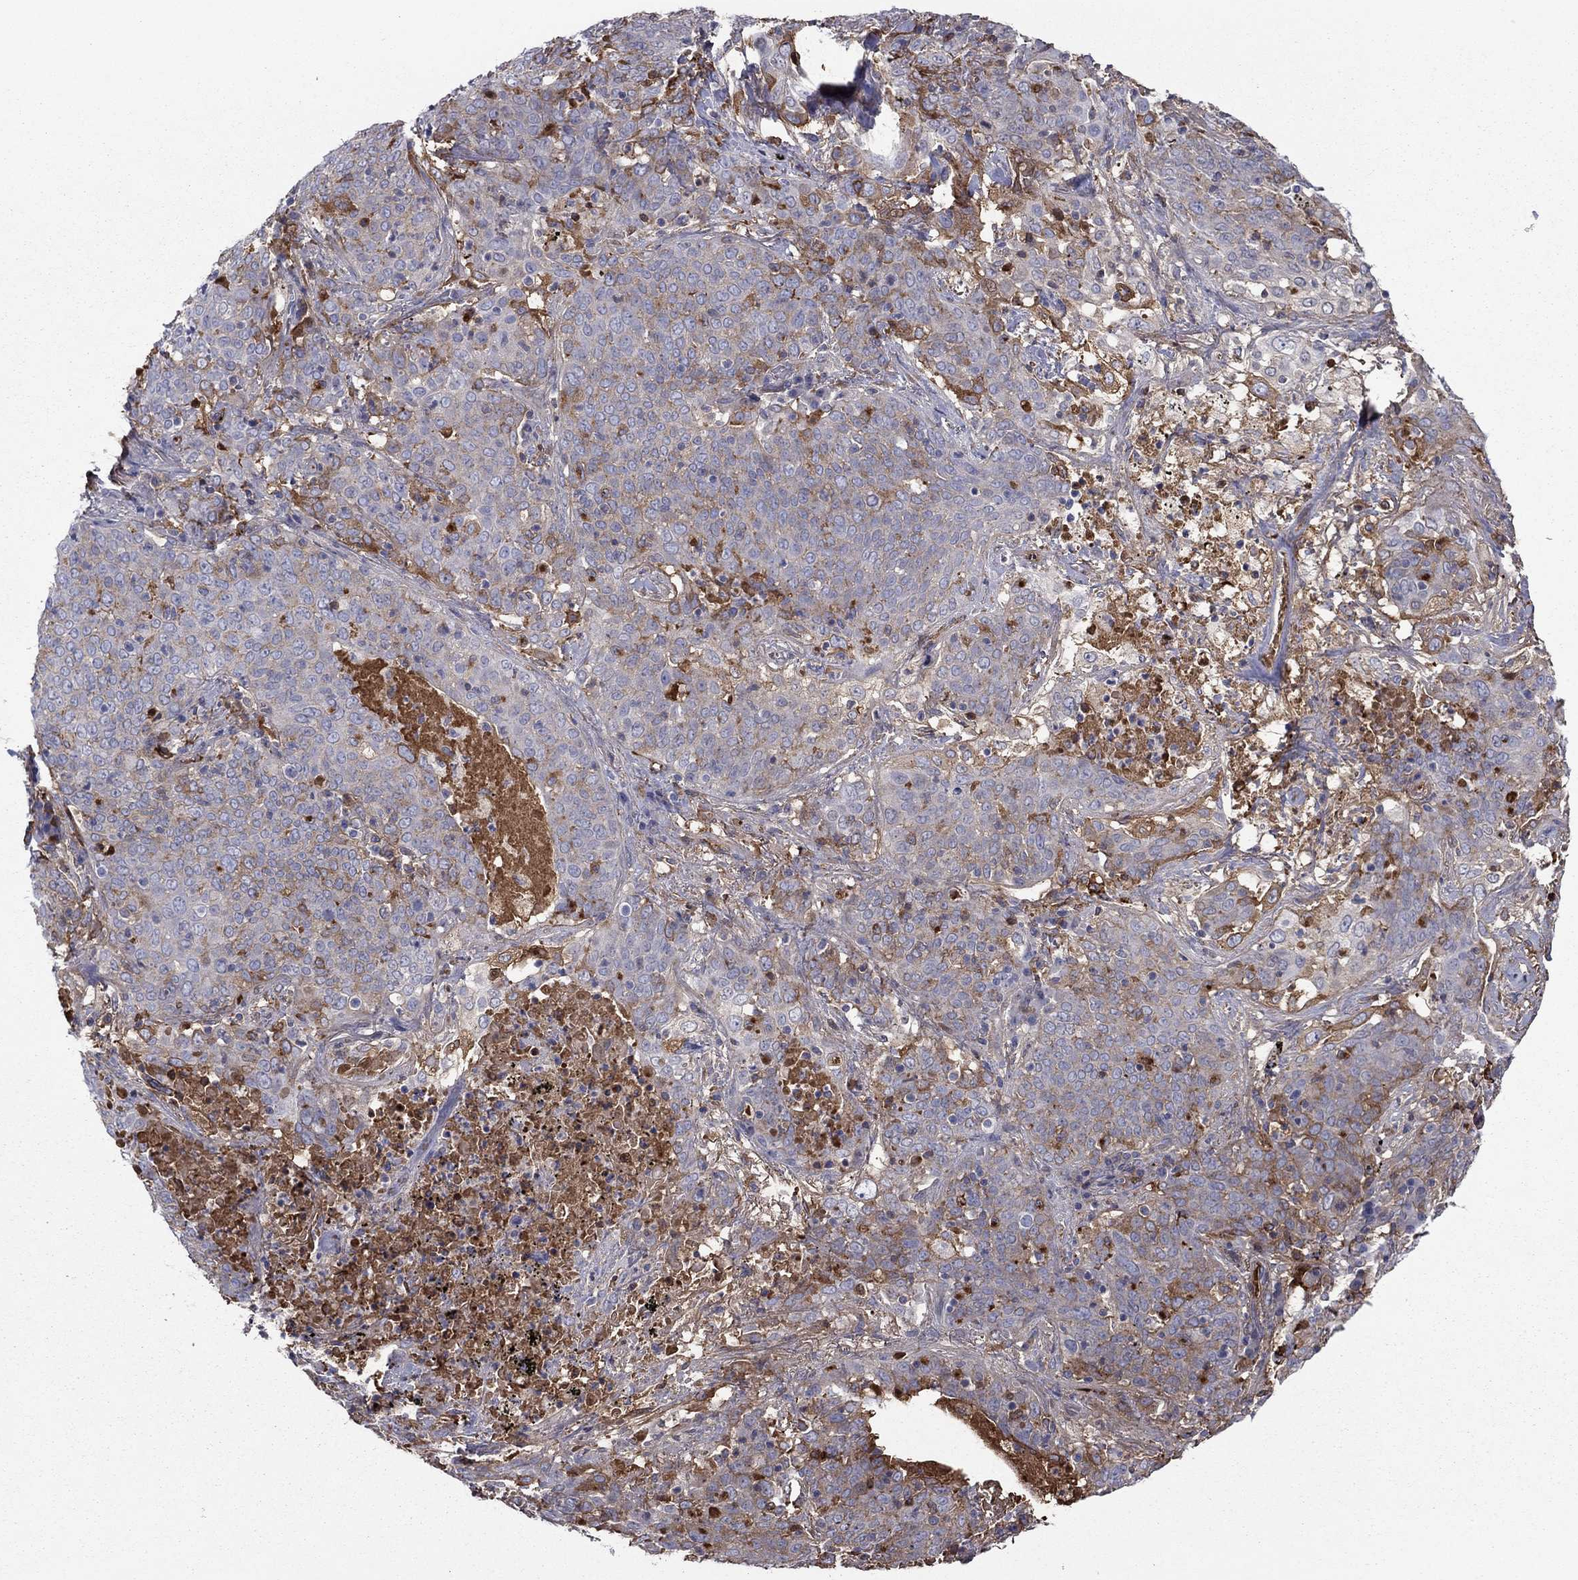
{"staining": {"intensity": "moderate", "quantity": "<25%", "location": "cytoplasmic/membranous"}, "tissue": "lung cancer", "cell_type": "Tumor cells", "image_type": "cancer", "snomed": [{"axis": "morphology", "description": "Squamous cell carcinoma, NOS"}, {"axis": "topography", "description": "Lung"}], "caption": "Protein analysis of lung cancer tissue reveals moderate cytoplasmic/membranous positivity in about <25% of tumor cells. The staining was performed using DAB (3,3'-diaminobenzidine) to visualize the protein expression in brown, while the nuclei were stained in blue with hematoxylin (Magnification: 20x).", "gene": "HPX", "patient": {"sex": "male", "age": 82}}